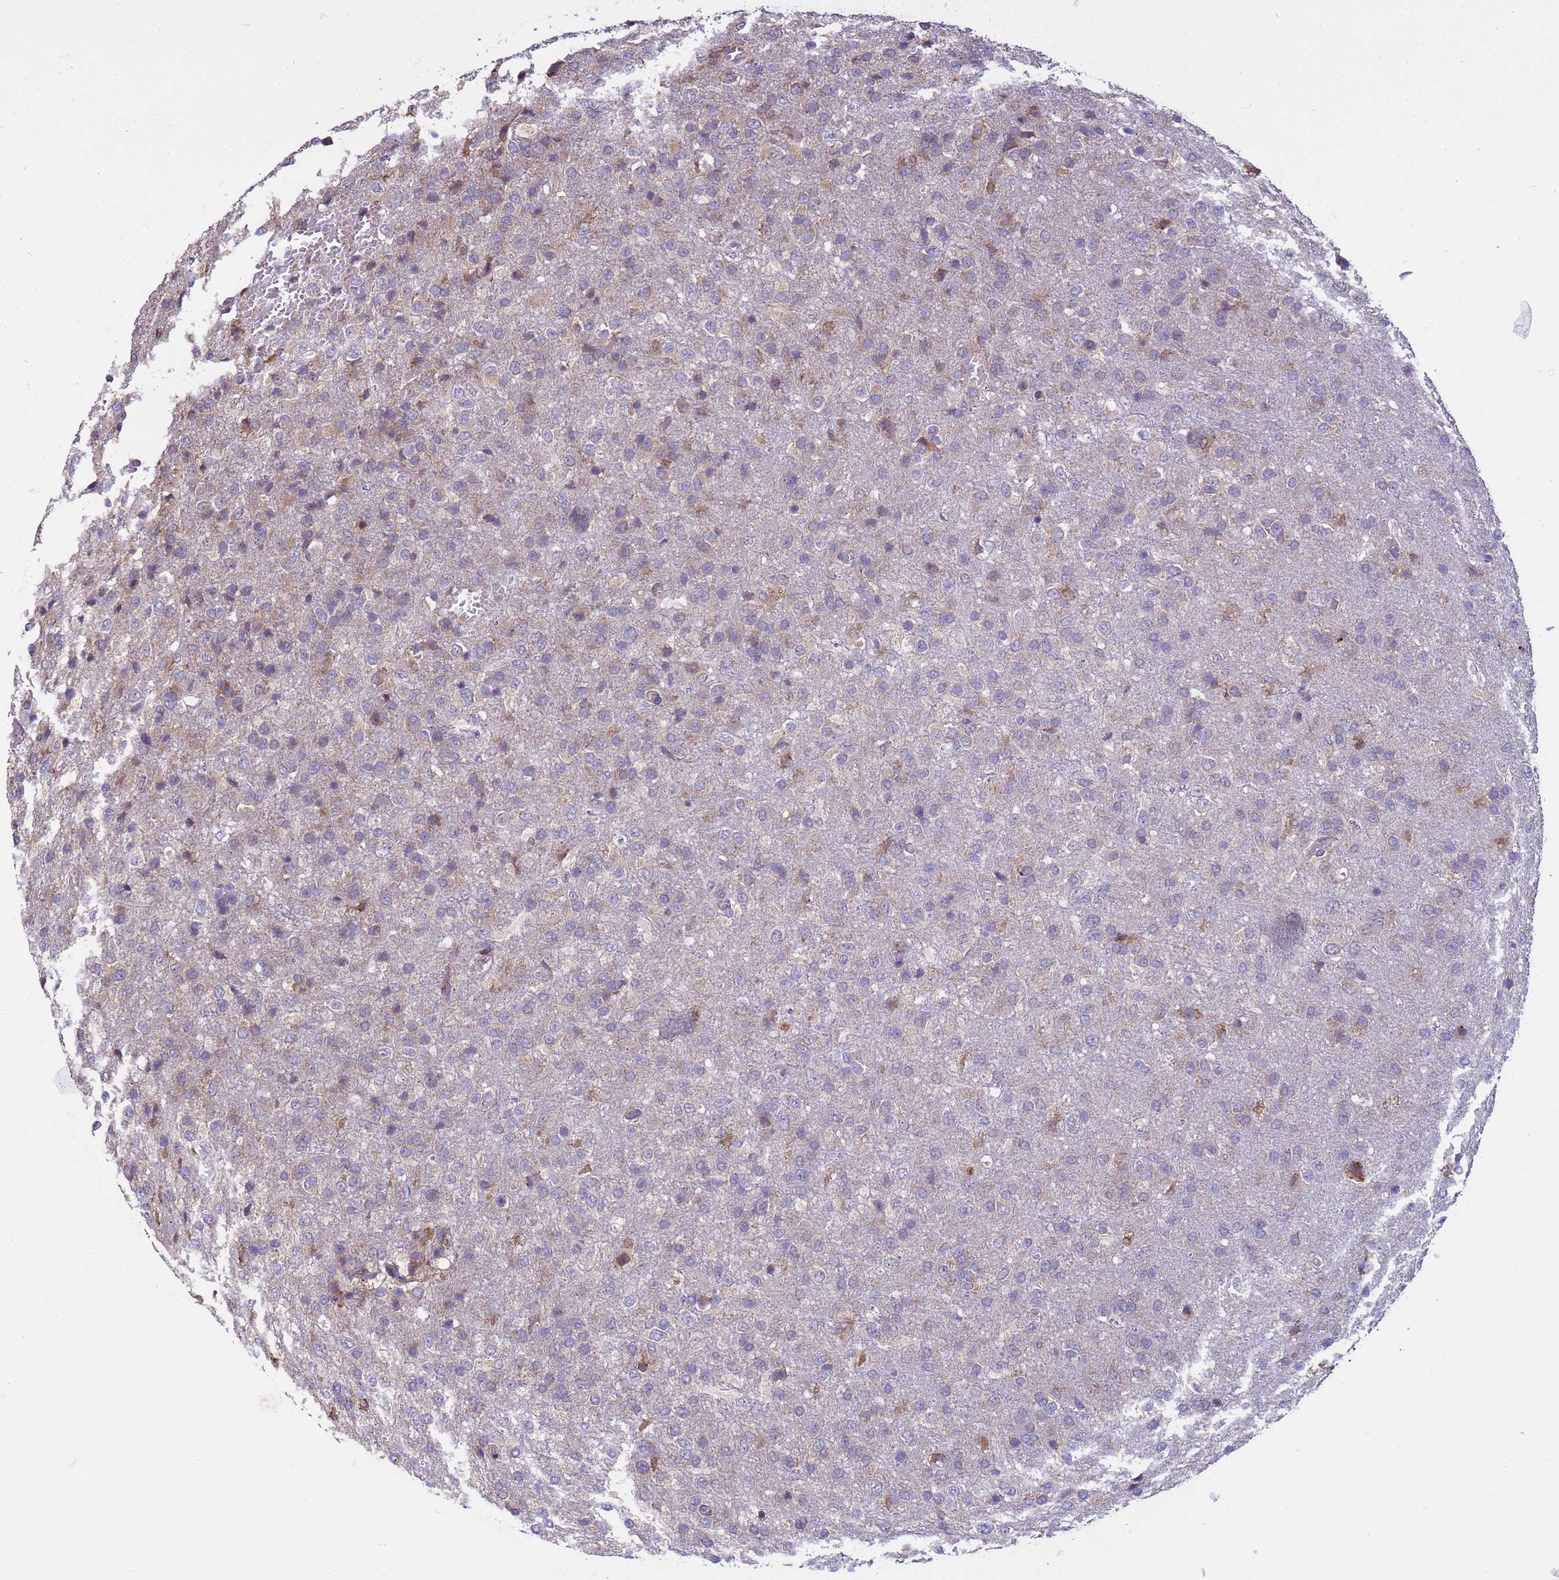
{"staining": {"intensity": "weak", "quantity": "<25%", "location": "cytoplasmic/membranous"}, "tissue": "glioma", "cell_type": "Tumor cells", "image_type": "cancer", "snomed": [{"axis": "morphology", "description": "Glioma, malignant, High grade"}, {"axis": "topography", "description": "Brain"}], "caption": "Tumor cells are negative for protein expression in human glioma. The staining is performed using DAB (3,3'-diaminobenzidine) brown chromogen with nuclei counter-stained in using hematoxylin.", "gene": "THAP5", "patient": {"sex": "female", "age": 74}}